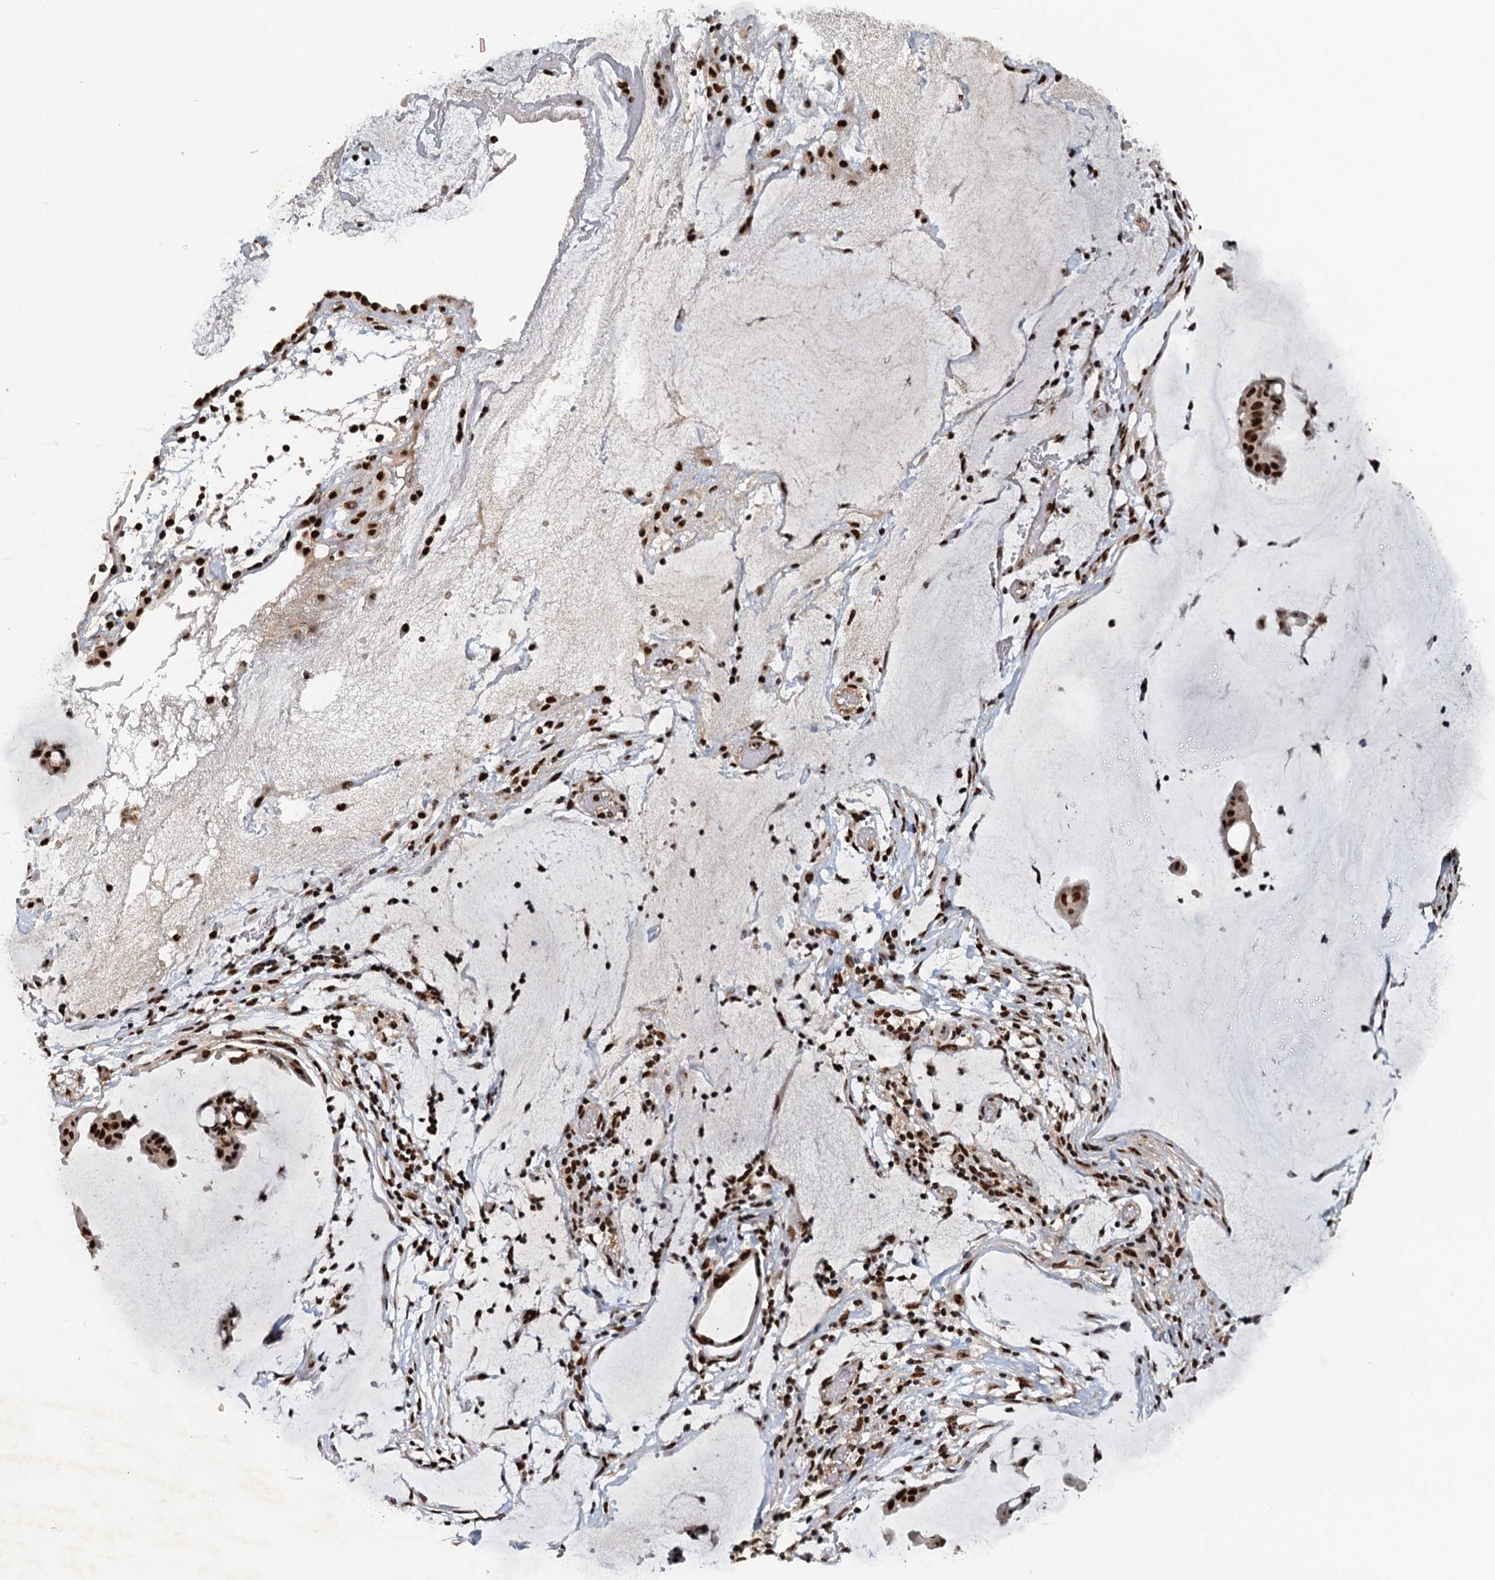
{"staining": {"intensity": "strong", "quantity": ">75%", "location": "nuclear"}, "tissue": "ovarian cancer", "cell_type": "Tumor cells", "image_type": "cancer", "snomed": [{"axis": "morphology", "description": "Cystadenocarcinoma, mucinous, NOS"}, {"axis": "topography", "description": "Ovary"}], "caption": "Ovarian cancer (mucinous cystadenocarcinoma) was stained to show a protein in brown. There is high levels of strong nuclear expression in approximately >75% of tumor cells.", "gene": "ZC3H18", "patient": {"sex": "female", "age": 73}}